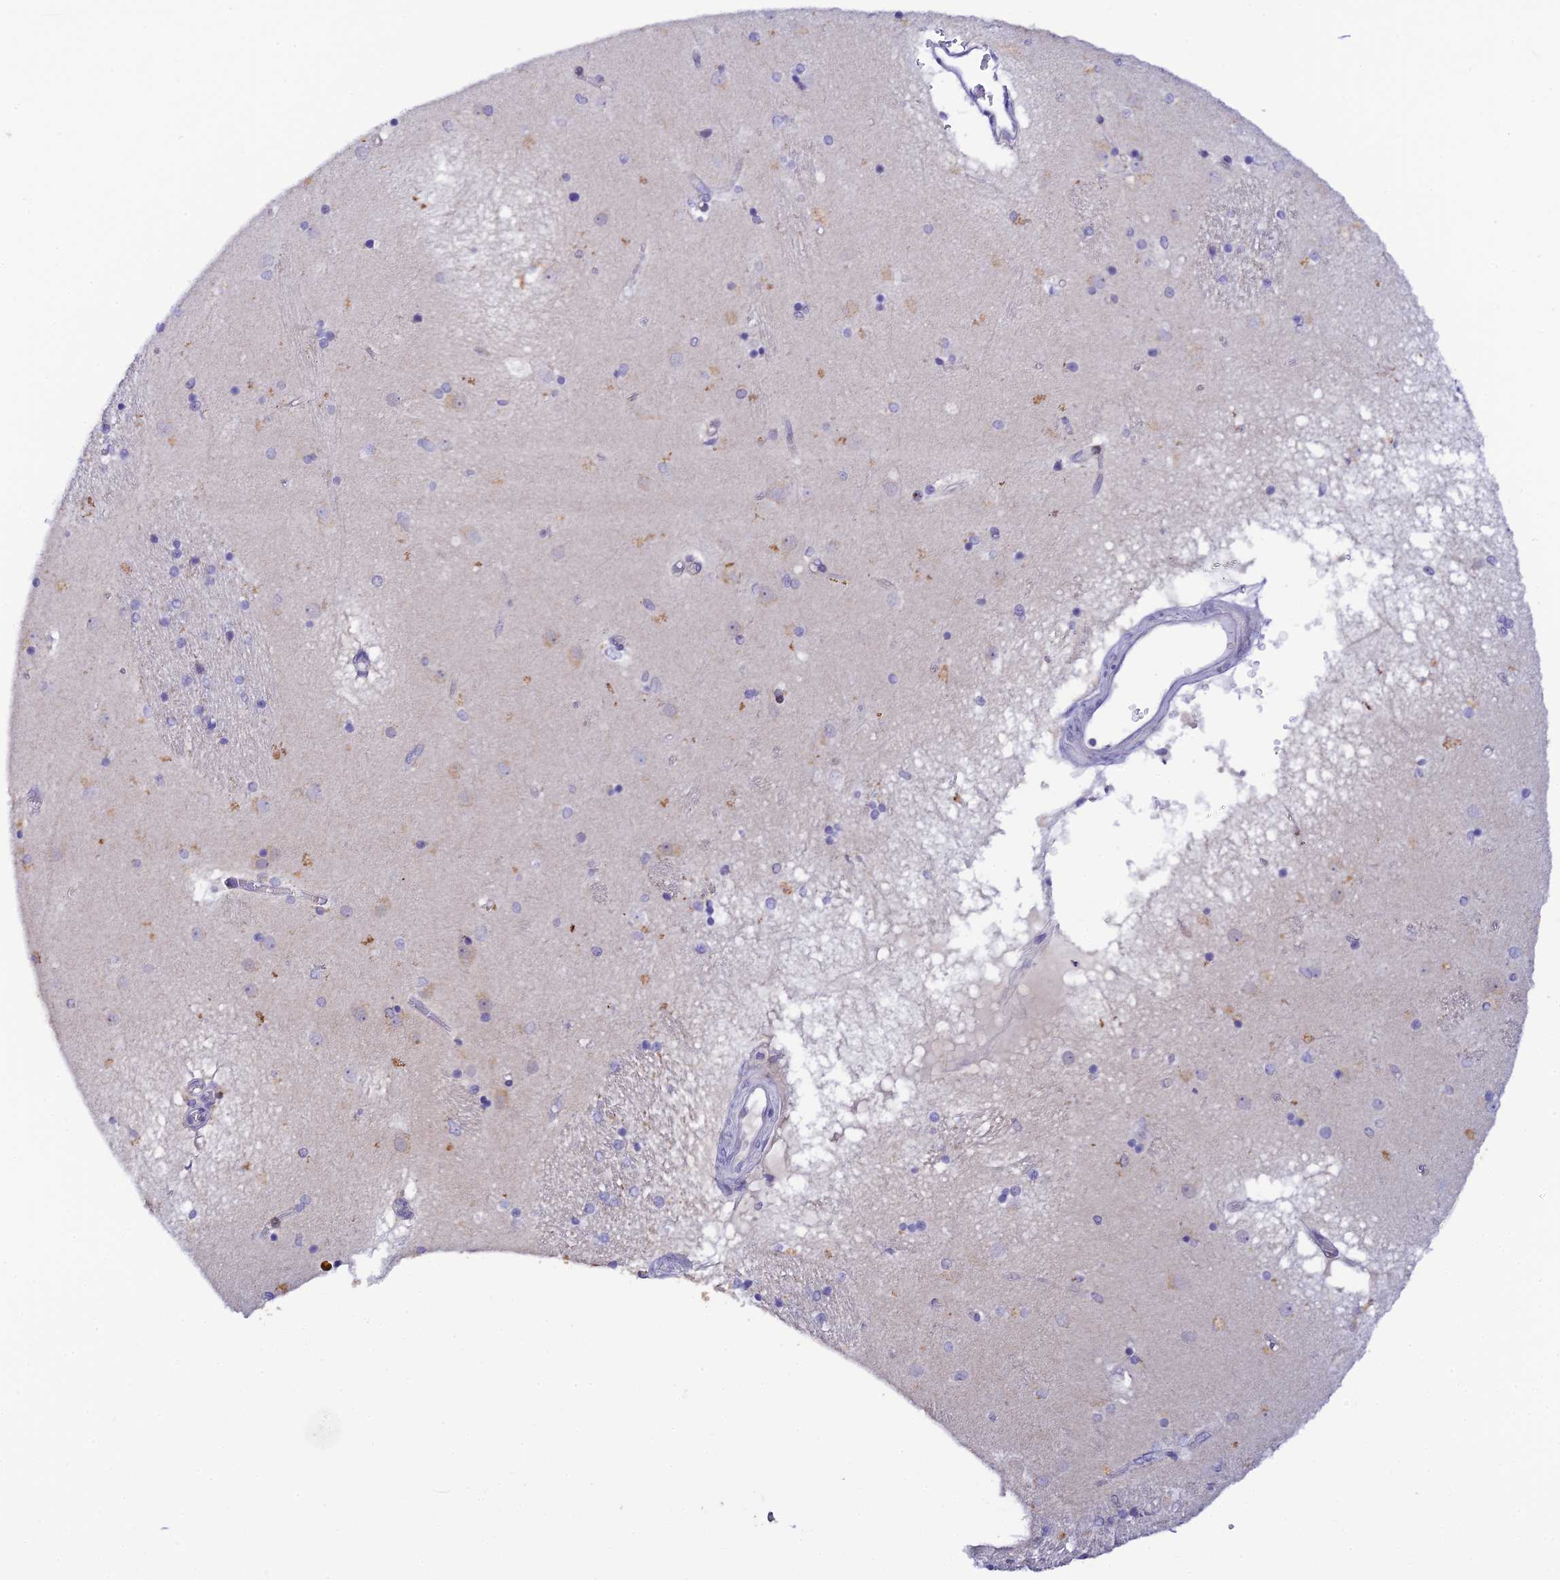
{"staining": {"intensity": "negative", "quantity": "none", "location": "none"}, "tissue": "caudate", "cell_type": "Glial cells", "image_type": "normal", "snomed": [{"axis": "morphology", "description": "Normal tissue, NOS"}, {"axis": "topography", "description": "Lateral ventricle wall"}], "caption": "A high-resolution image shows immunohistochemistry staining of normal caudate, which reveals no significant expression in glial cells. (Immunohistochemistry, brightfield microscopy, high magnification).", "gene": "RASGEF1B", "patient": {"sex": "male", "age": 70}}